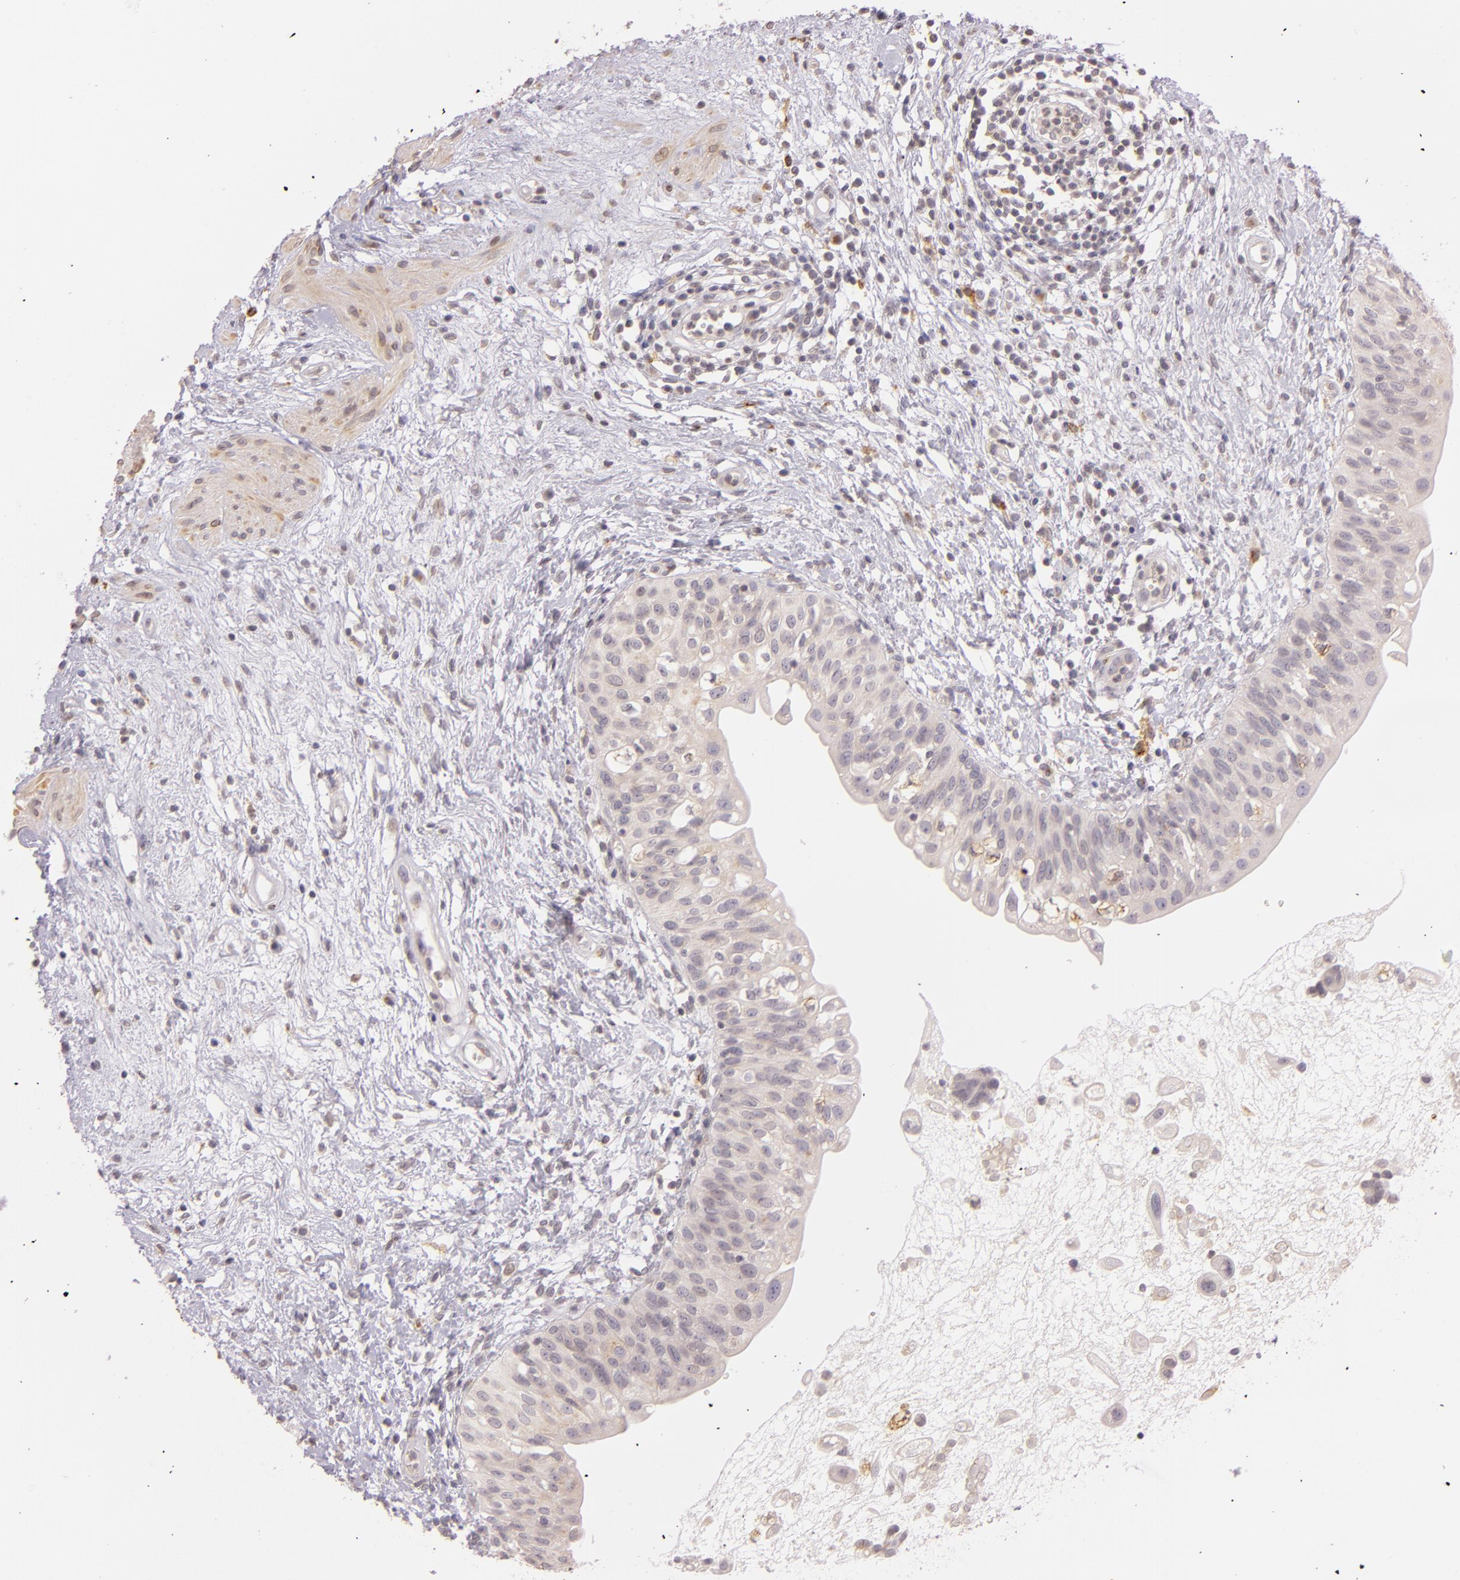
{"staining": {"intensity": "moderate", "quantity": ">75%", "location": "cytoplasmic/membranous"}, "tissue": "urinary bladder", "cell_type": "Urothelial cells", "image_type": "normal", "snomed": [{"axis": "morphology", "description": "Normal tissue, NOS"}, {"axis": "topography", "description": "Urinary bladder"}], "caption": "Protein expression by immunohistochemistry displays moderate cytoplasmic/membranous positivity in about >75% of urothelial cells in unremarkable urinary bladder.", "gene": "LGMN", "patient": {"sex": "female", "age": 55}}